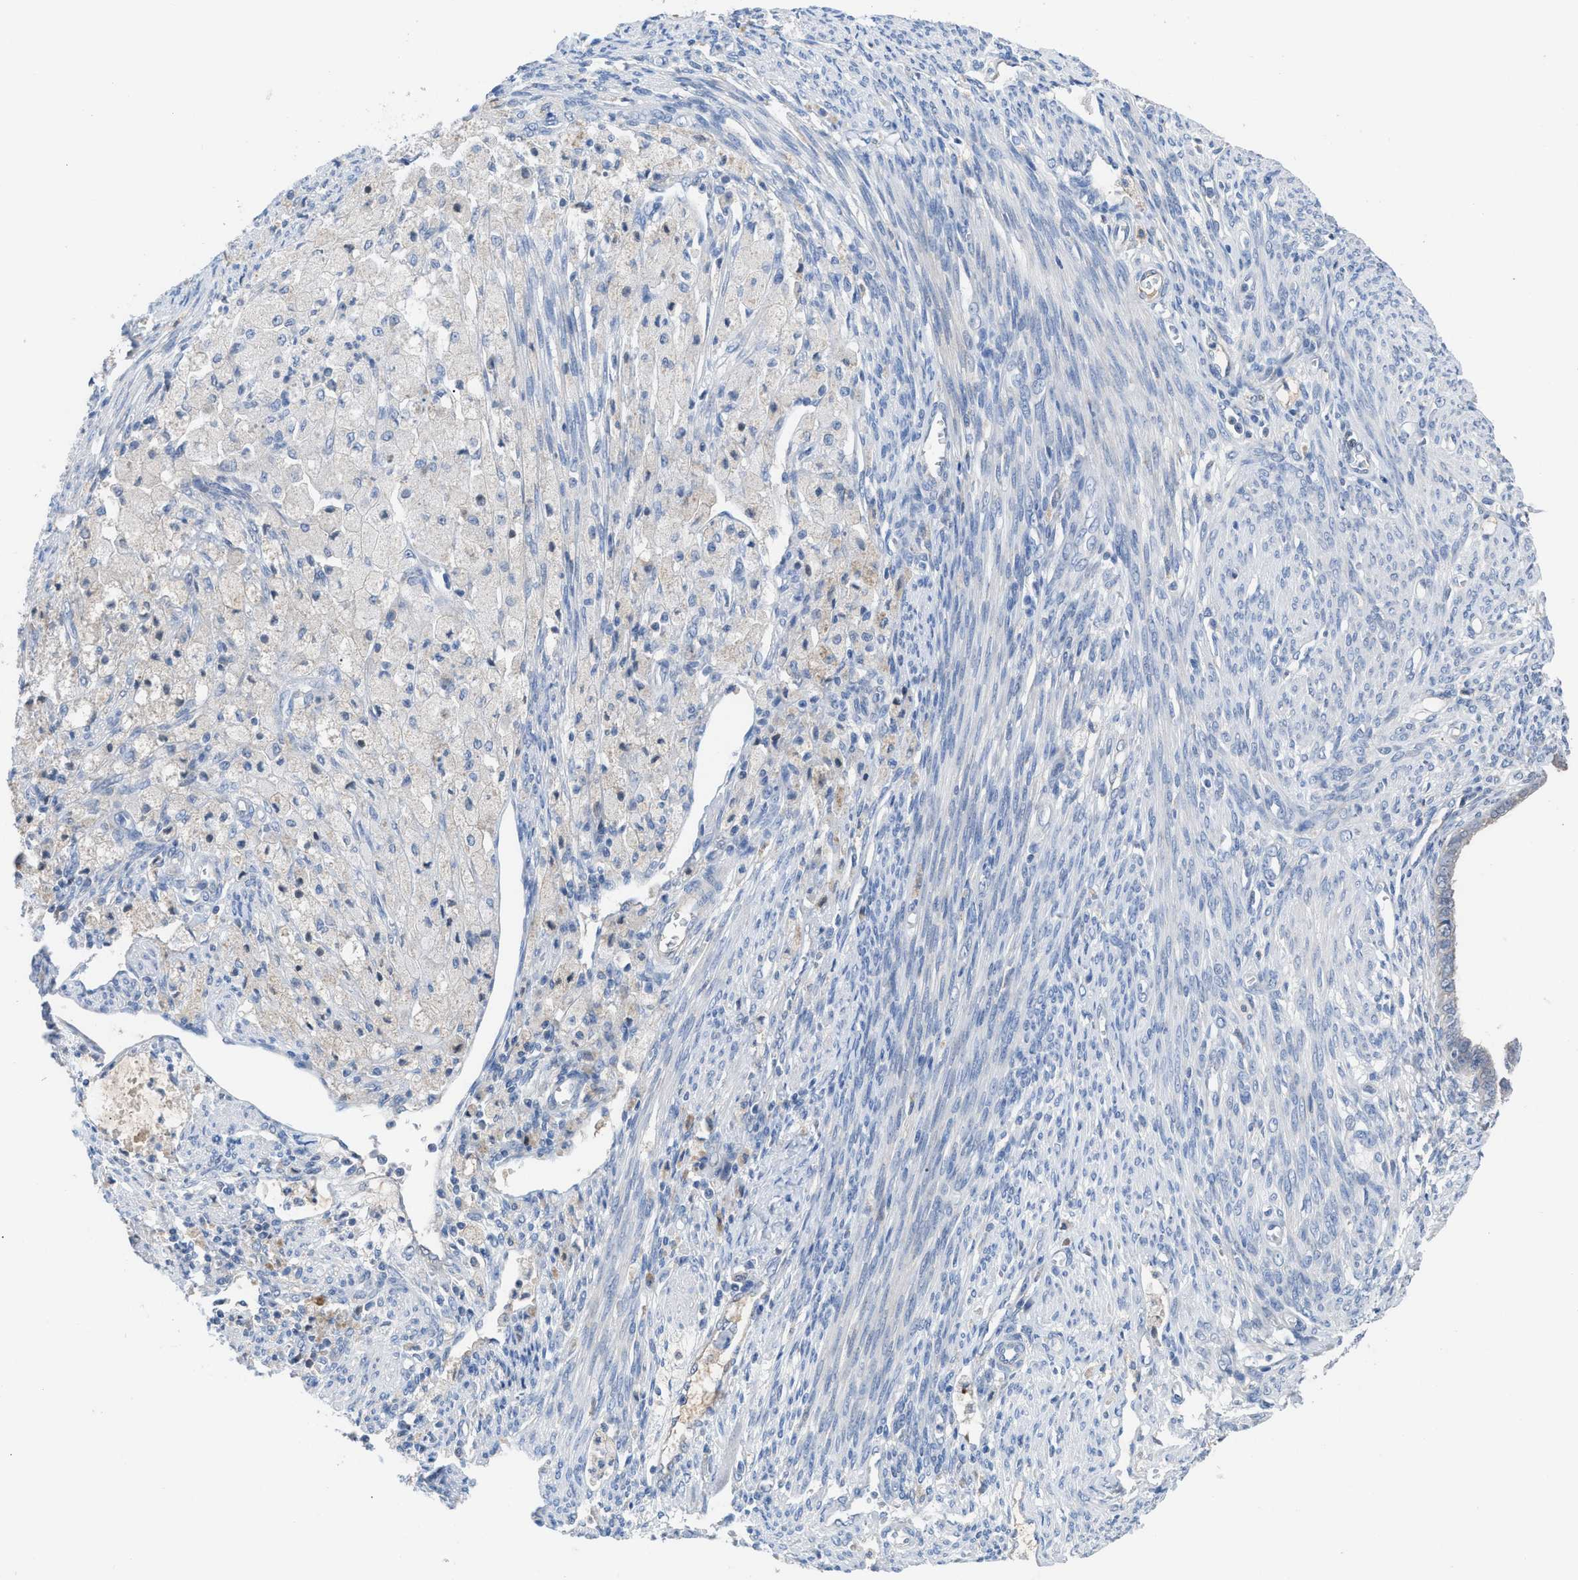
{"staining": {"intensity": "negative", "quantity": "none", "location": "none"}, "tissue": "cervical cancer", "cell_type": "Tumor cells", "image_type": "cancer", "snomed": [{"axis": "morphology", "description": "Normal tissue, NOS"}, {"axis": "morphology", "description": "Adenocarcinoma, NOS"}, {"axis": "topography", "description": "Cervix"}, {"axis": "topography", "description": "Endometrium"}], "caption": "Immunohistochemical staining of human cervical cancer reveals no significant expression in tumor cells.", "gene": "HPX", "patient": {"sex": "female", "age": 86}}